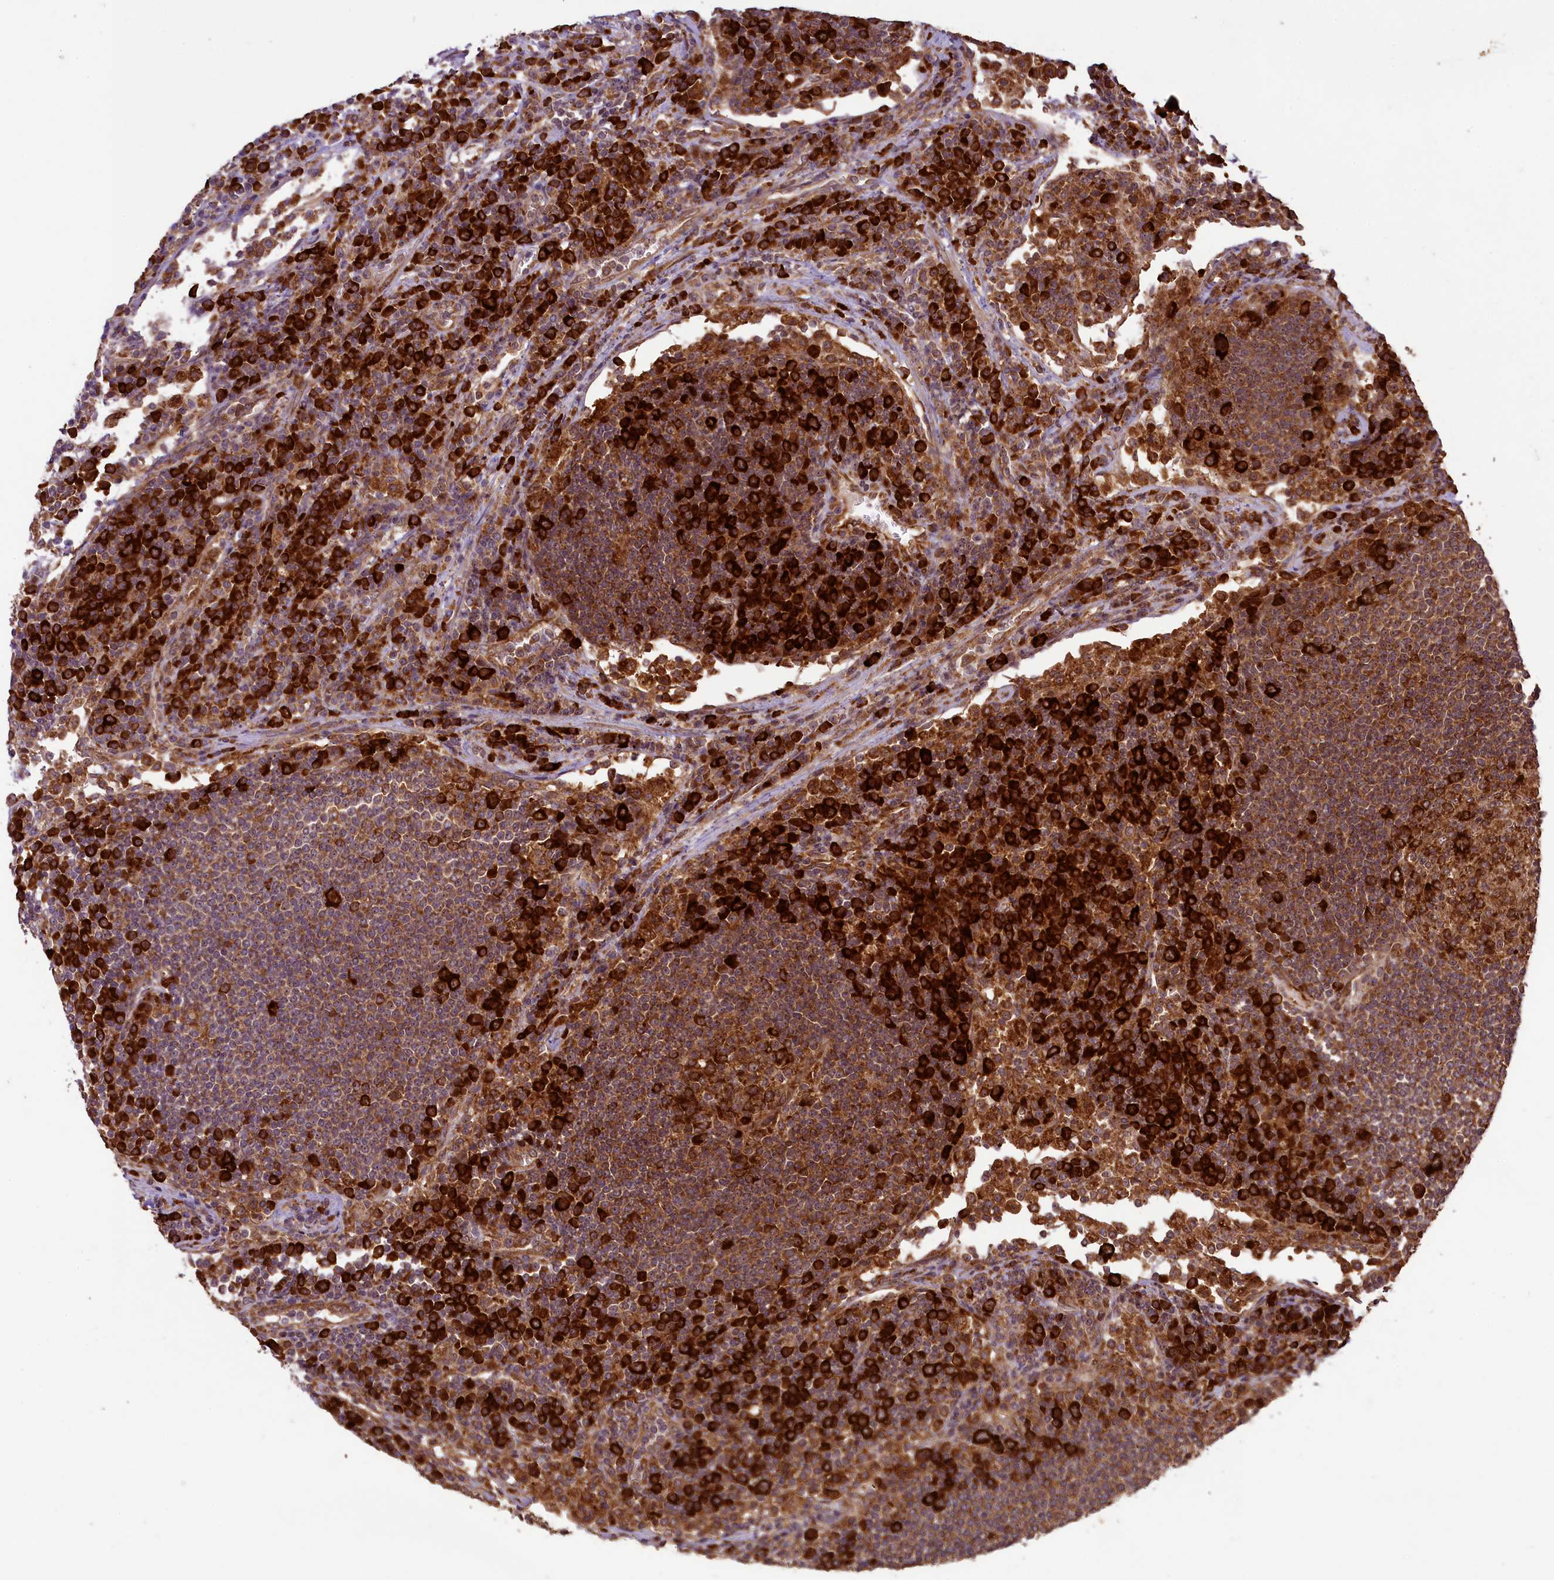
{"staining": {"intensity": "strong", "quantity": ">75%", "location": "cytoplasmic/membranous"}, "tissue": "lymph node", "cell_type": "Germinal center cells", "image_type": "normal", "snomed": [{"axis": "morphology", "description": "Normal tissue, NOS"}, {"axis": "topography", "description": "Lymph node"}], "caption": "Immunohistochemical staining of normal human lymph node shows strong cytoplasmic/membranous protein staining in about >75% of germinal center cells. (DAB = brown stain, brightfield microscopy at high magnification).", "gene": "LARP4", "patient": {"sex": "female", "age": 53}}